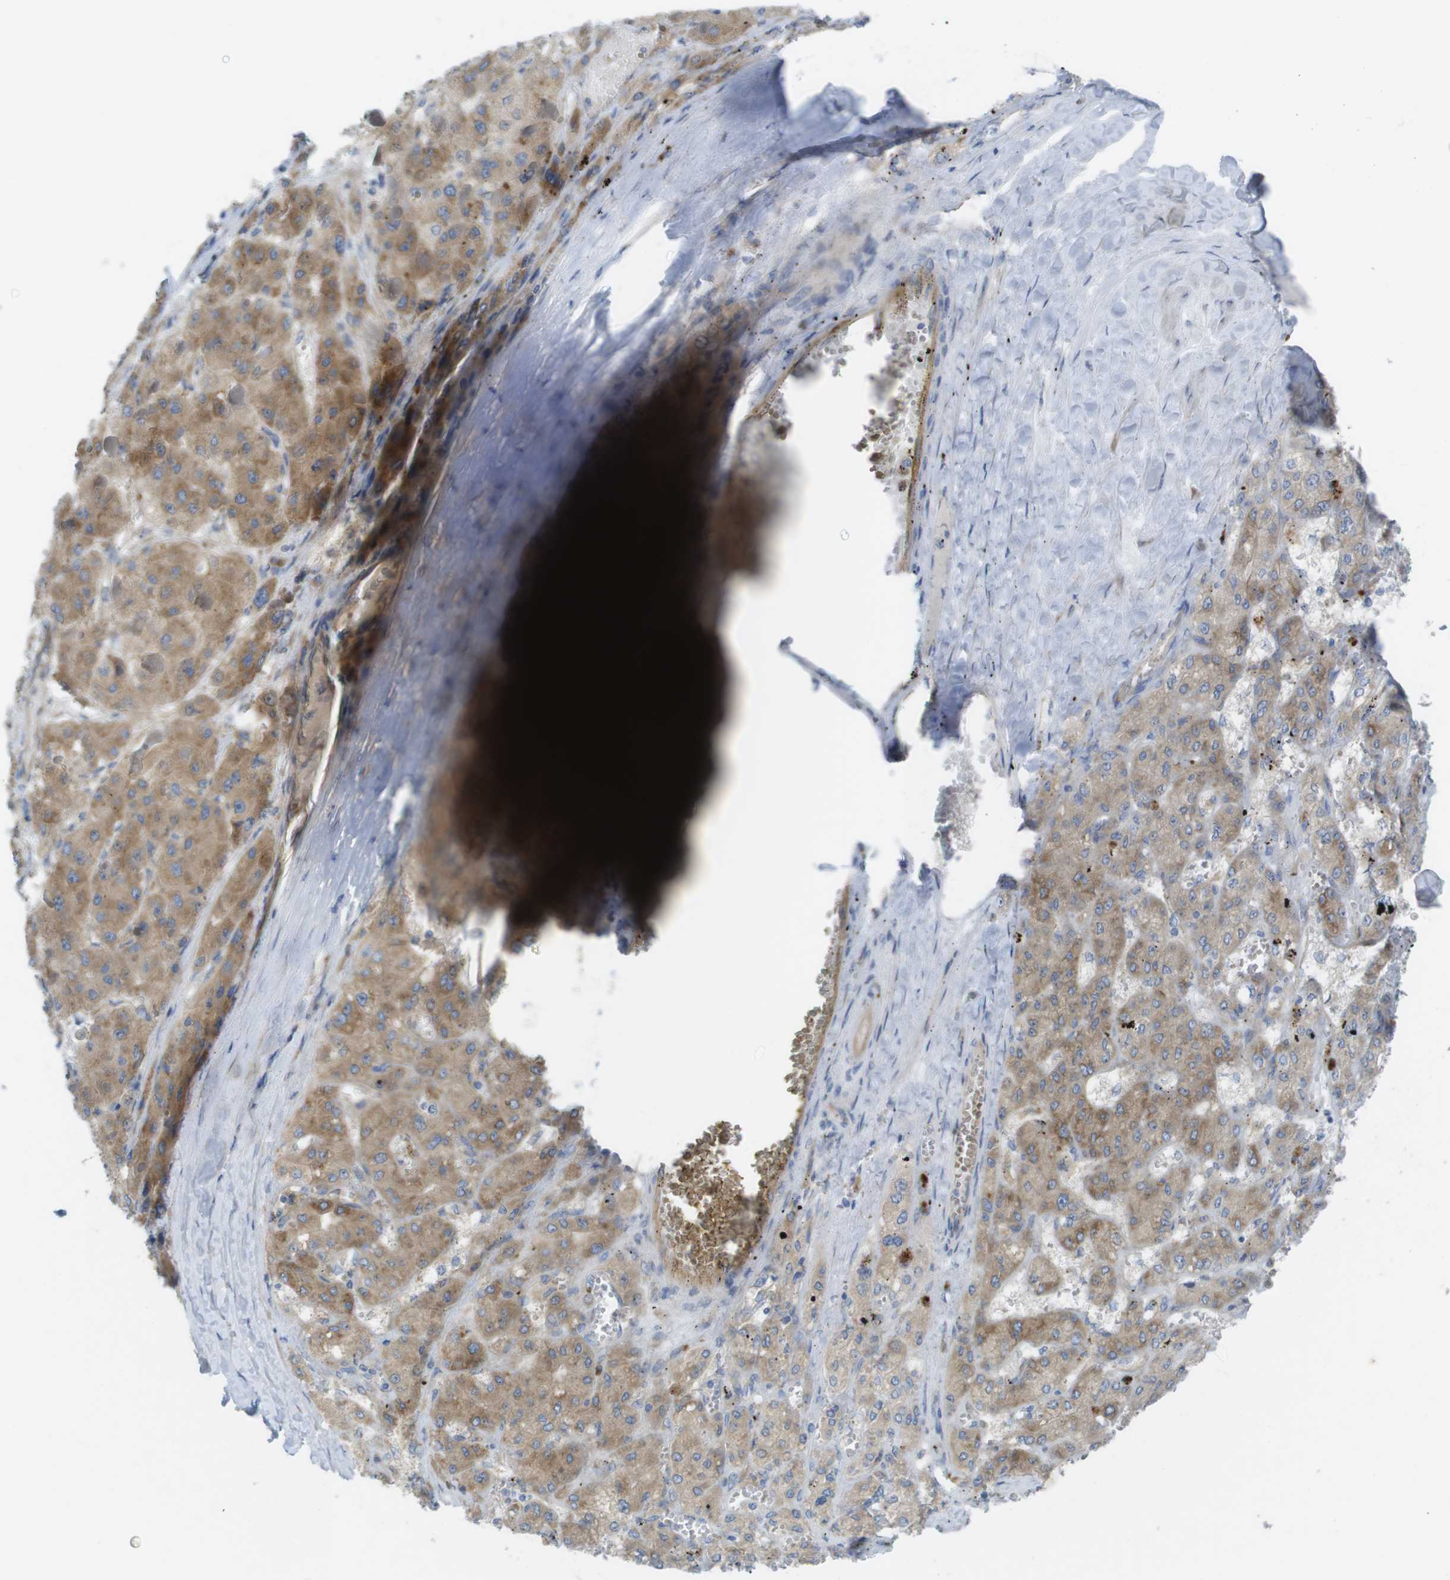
{"staining": {"intensity": "moderate", "quantity": ">75%", "location": "cytoplasmic/membranous"}, "tissue": "liver cancer", "cell_type": "Tumor cells", "image_type": "cancer", "snomed": [{"axis": "morphology", "description": "Carcinoma, Hepatocellular, NOS"}, {"axis": "topography", "description": "Liver"}], "caption": "Liver hepatocellular carcinoma stained with a brown dye shows moderate cytoplasmic/membranous positive positivity in about >75% of tumor cells.", "gene": "TMEM234", "patient": {"sex": "female", "age": 73}}